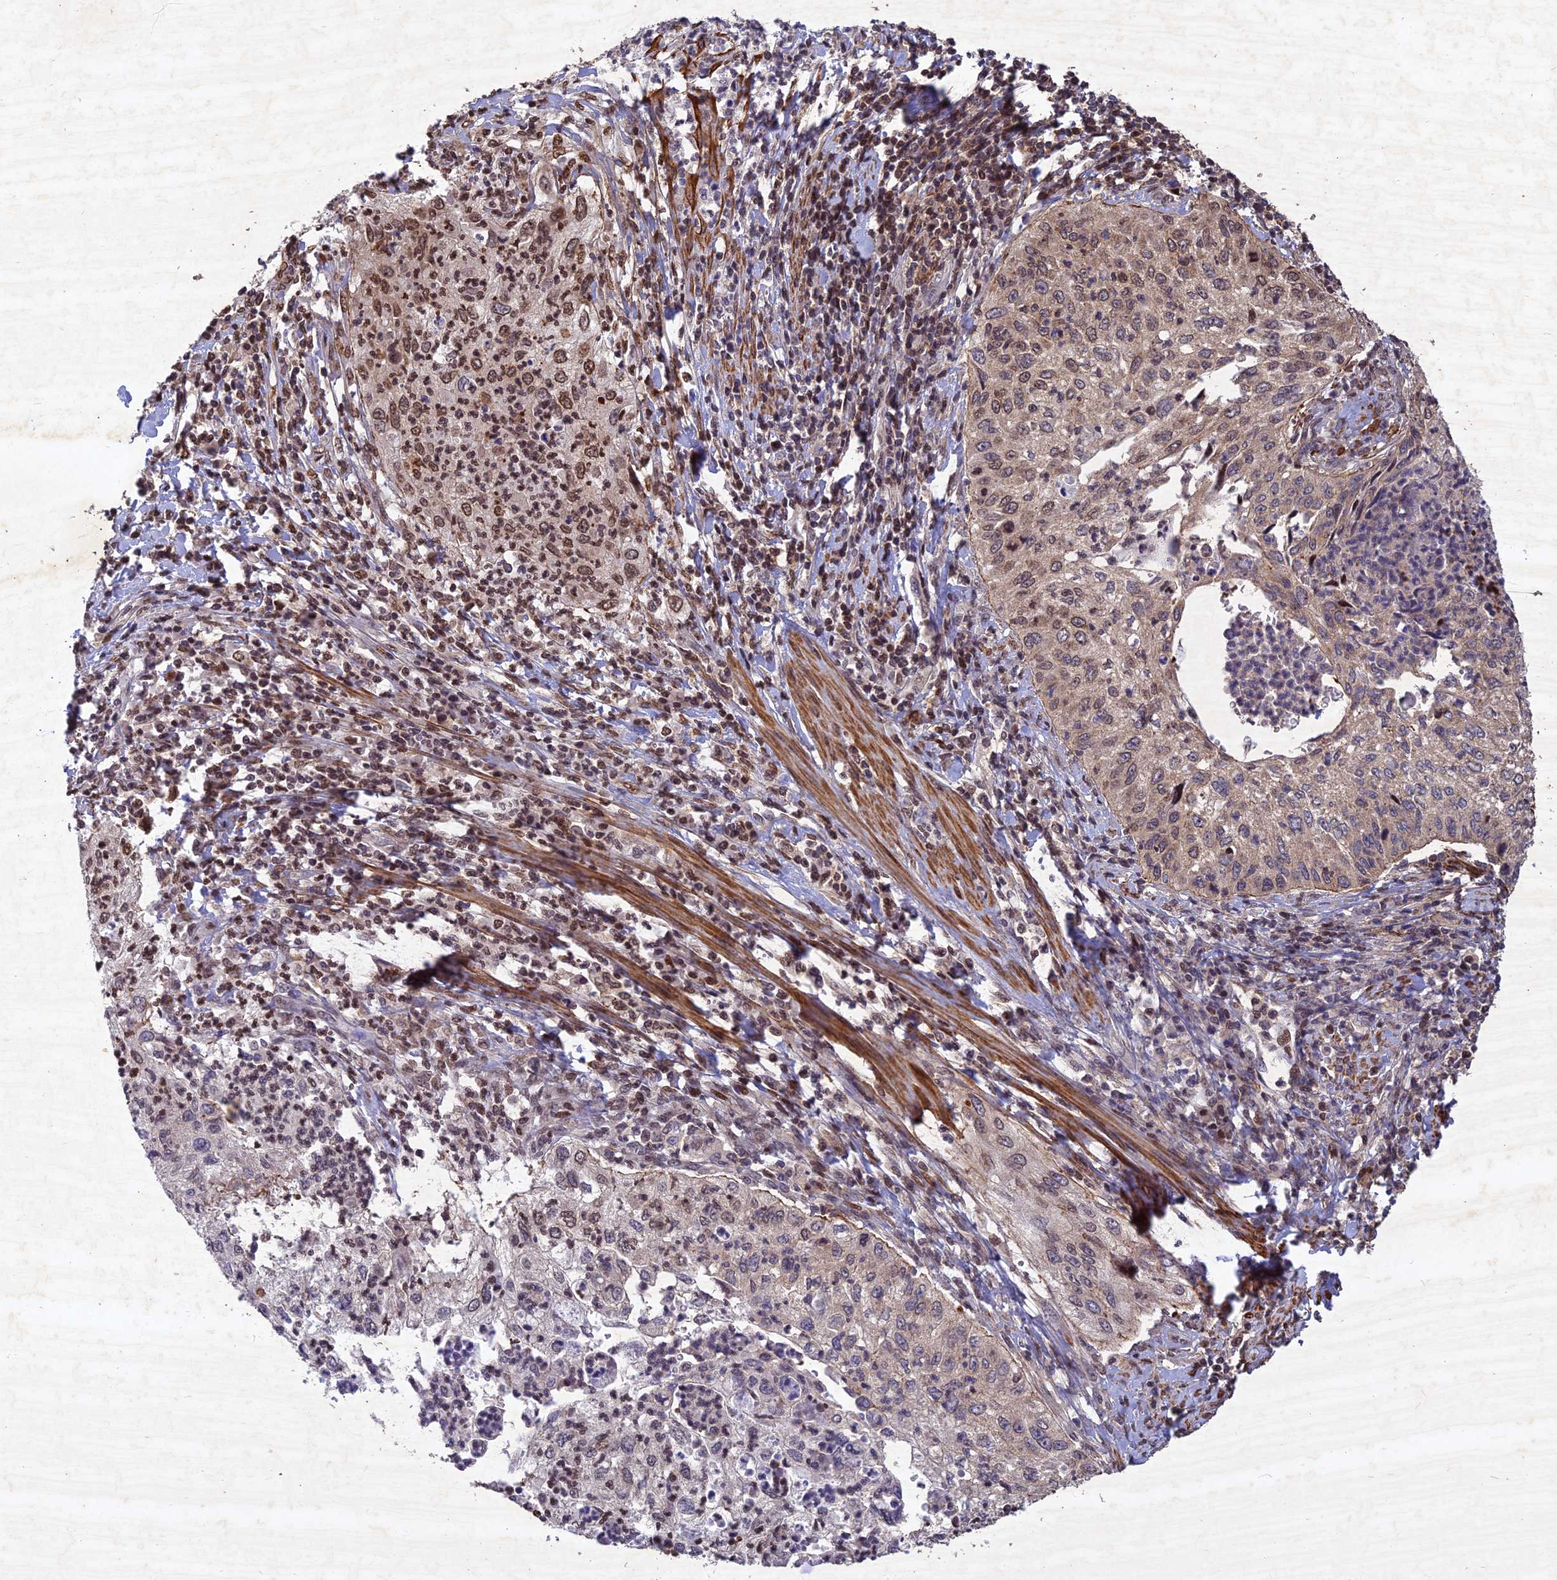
{"staining": {"intensity": "moderate", "quantity": "25%-75%", "location": "nuclear"}, "tissue": "cervical cancer", "cell_type": "Tumor cells", "image_type": "cancer", "snomed": [{"axis": "morphology", "description": "Squamous cell carcinoma, NOS"}, {"axis": "topography", "description": "Cervix"}], "caption": "About 25%-75% of tumor cells in human squamous cell carcinoma (cervical) reveal moderate nuclear protein staining as visualized by brown immunohistochemical staining.", "gene": "RELCH", "patient": {"sex": "female", "age": 30}}